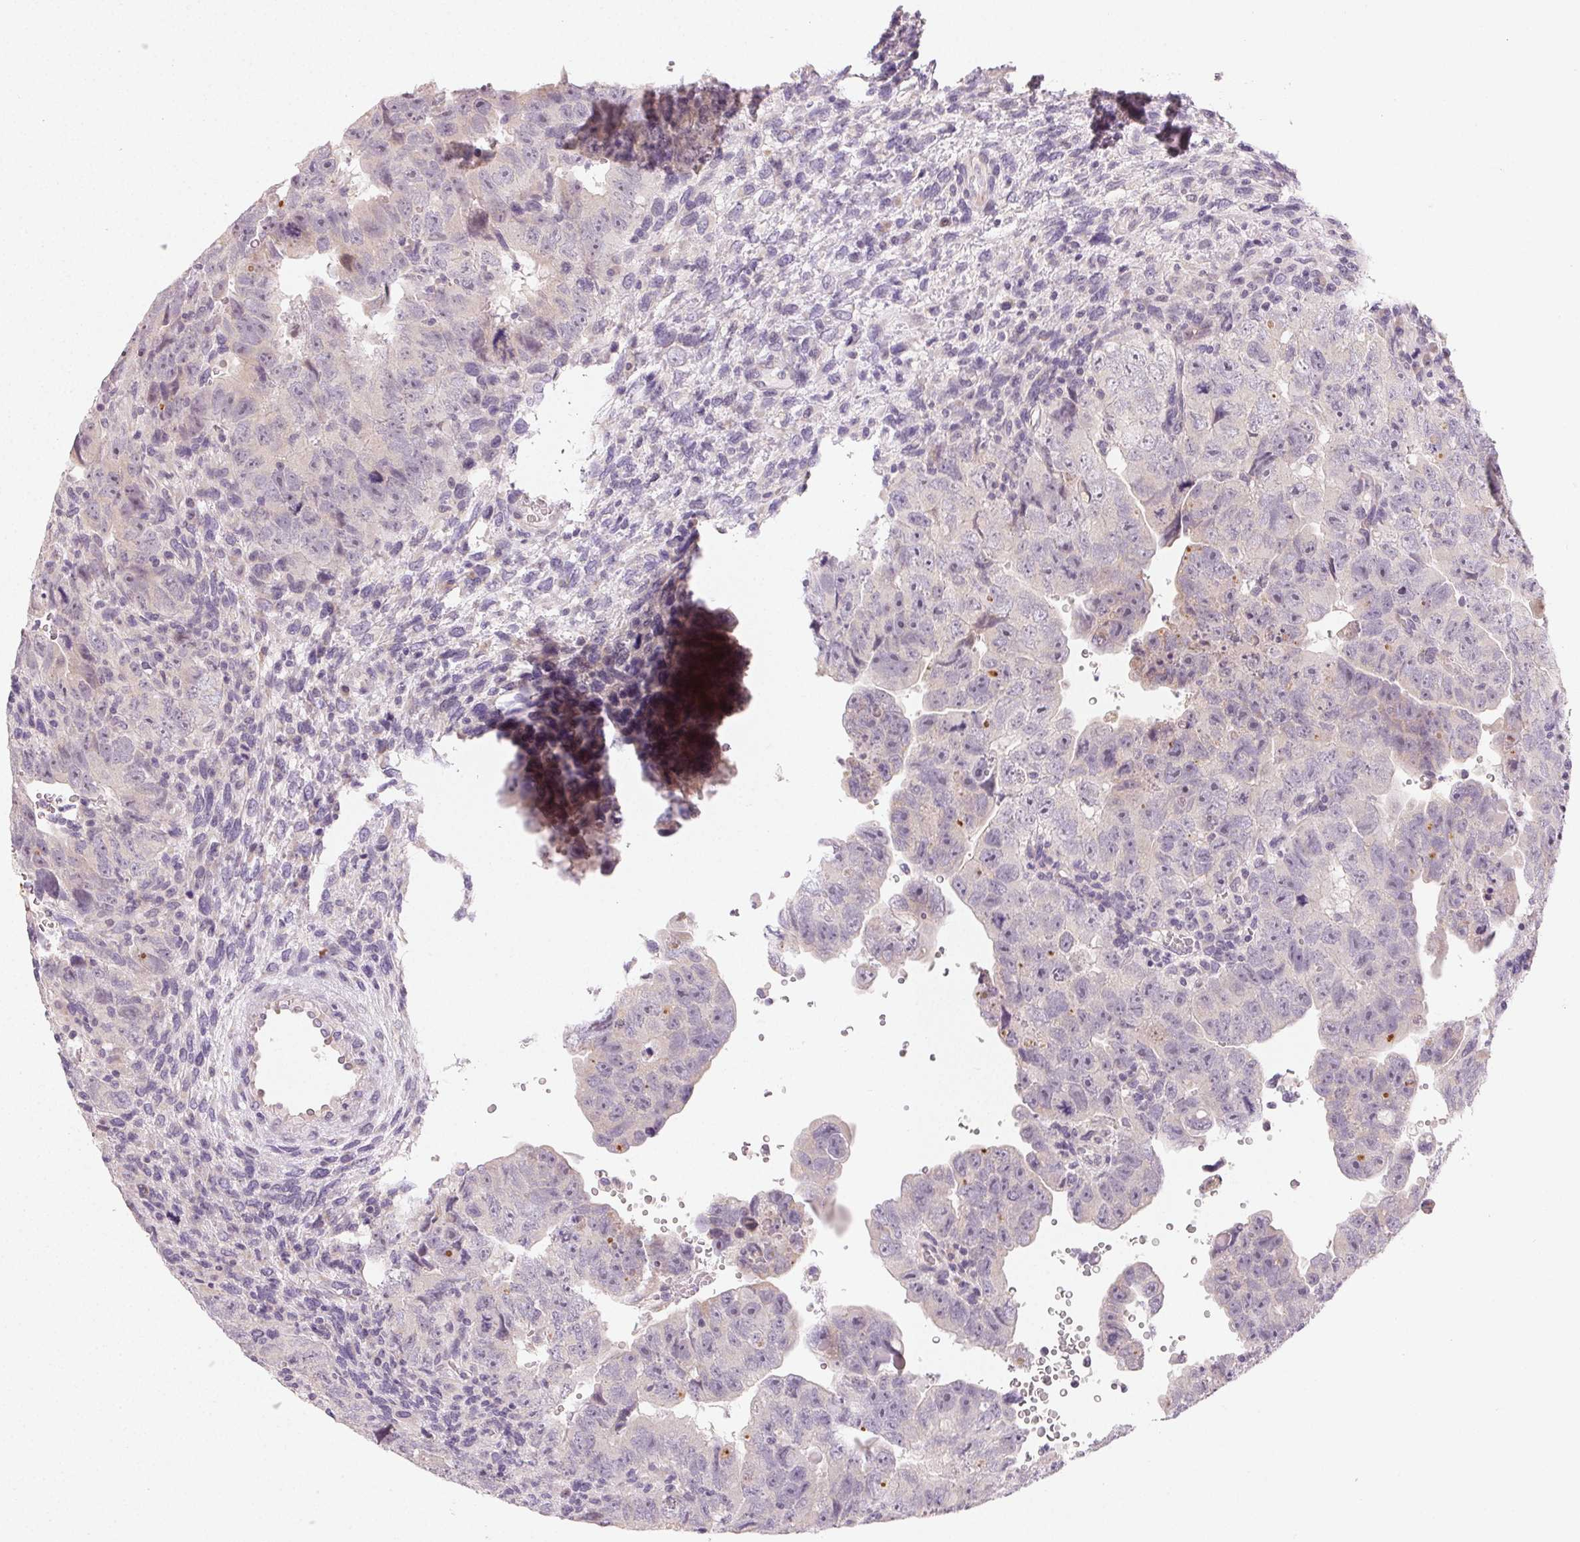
{"staining": {"intensity": "negative", "quantity": "none", "location": "none"}, "tissue": "testis cancer", "cell_type": "Tumor cells", "image_type": "cancer", "snomed": [{"axis": "morphology", "description": "Carcinoma, Embryonal, NOS"}, {"axis": "topography", "description": "Testis"}], "caption": "Micrograph shows no significant protein positivity in tumor cells of embryonal carcinoma (testis).", "gene": "MYBL1", "patient": {"sex": "male", "age": 24}}